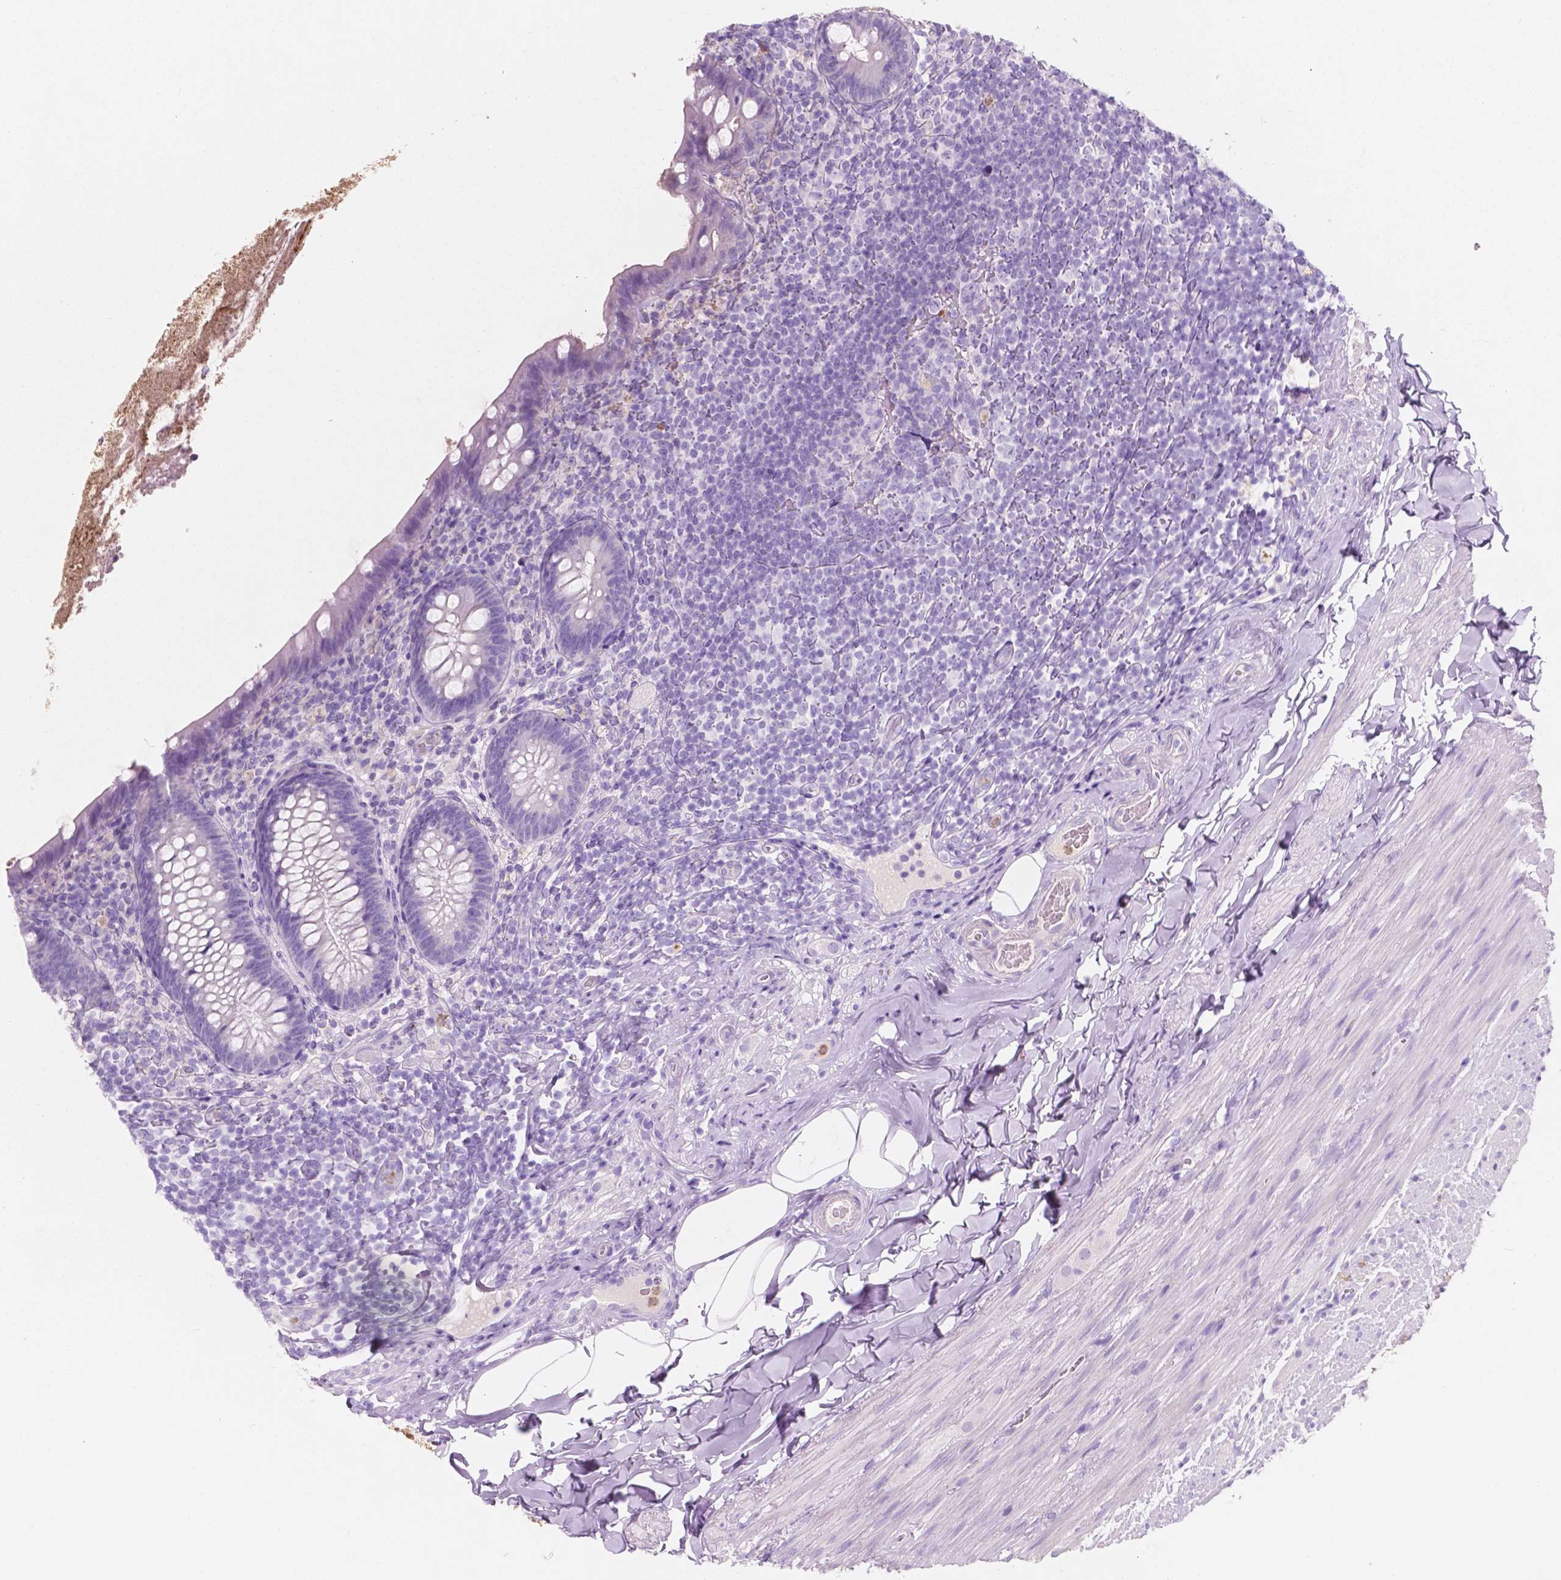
{"staining": {"intensity": "weak", "quantity": "<25%", "location": "cytoplasmic/membranous"}, "tissue": "appendix", "cell_type": "Glandular cells", "image_type": "normal", "snomed": [{"axis": "morphology", "description": "Normal tissue, NOS"}, {"axis": "topography", "description": "Appendix"}], "caption": "Micrograph shows no protein staining in glandular cells of normal appendix. (DAB (3,3'-diaminobenzidine) immunohistochemistry (IHC) with hematoxylin counter stain).", "gene": "CUZD1", "patient": {"sex": "male", "age": 47}}